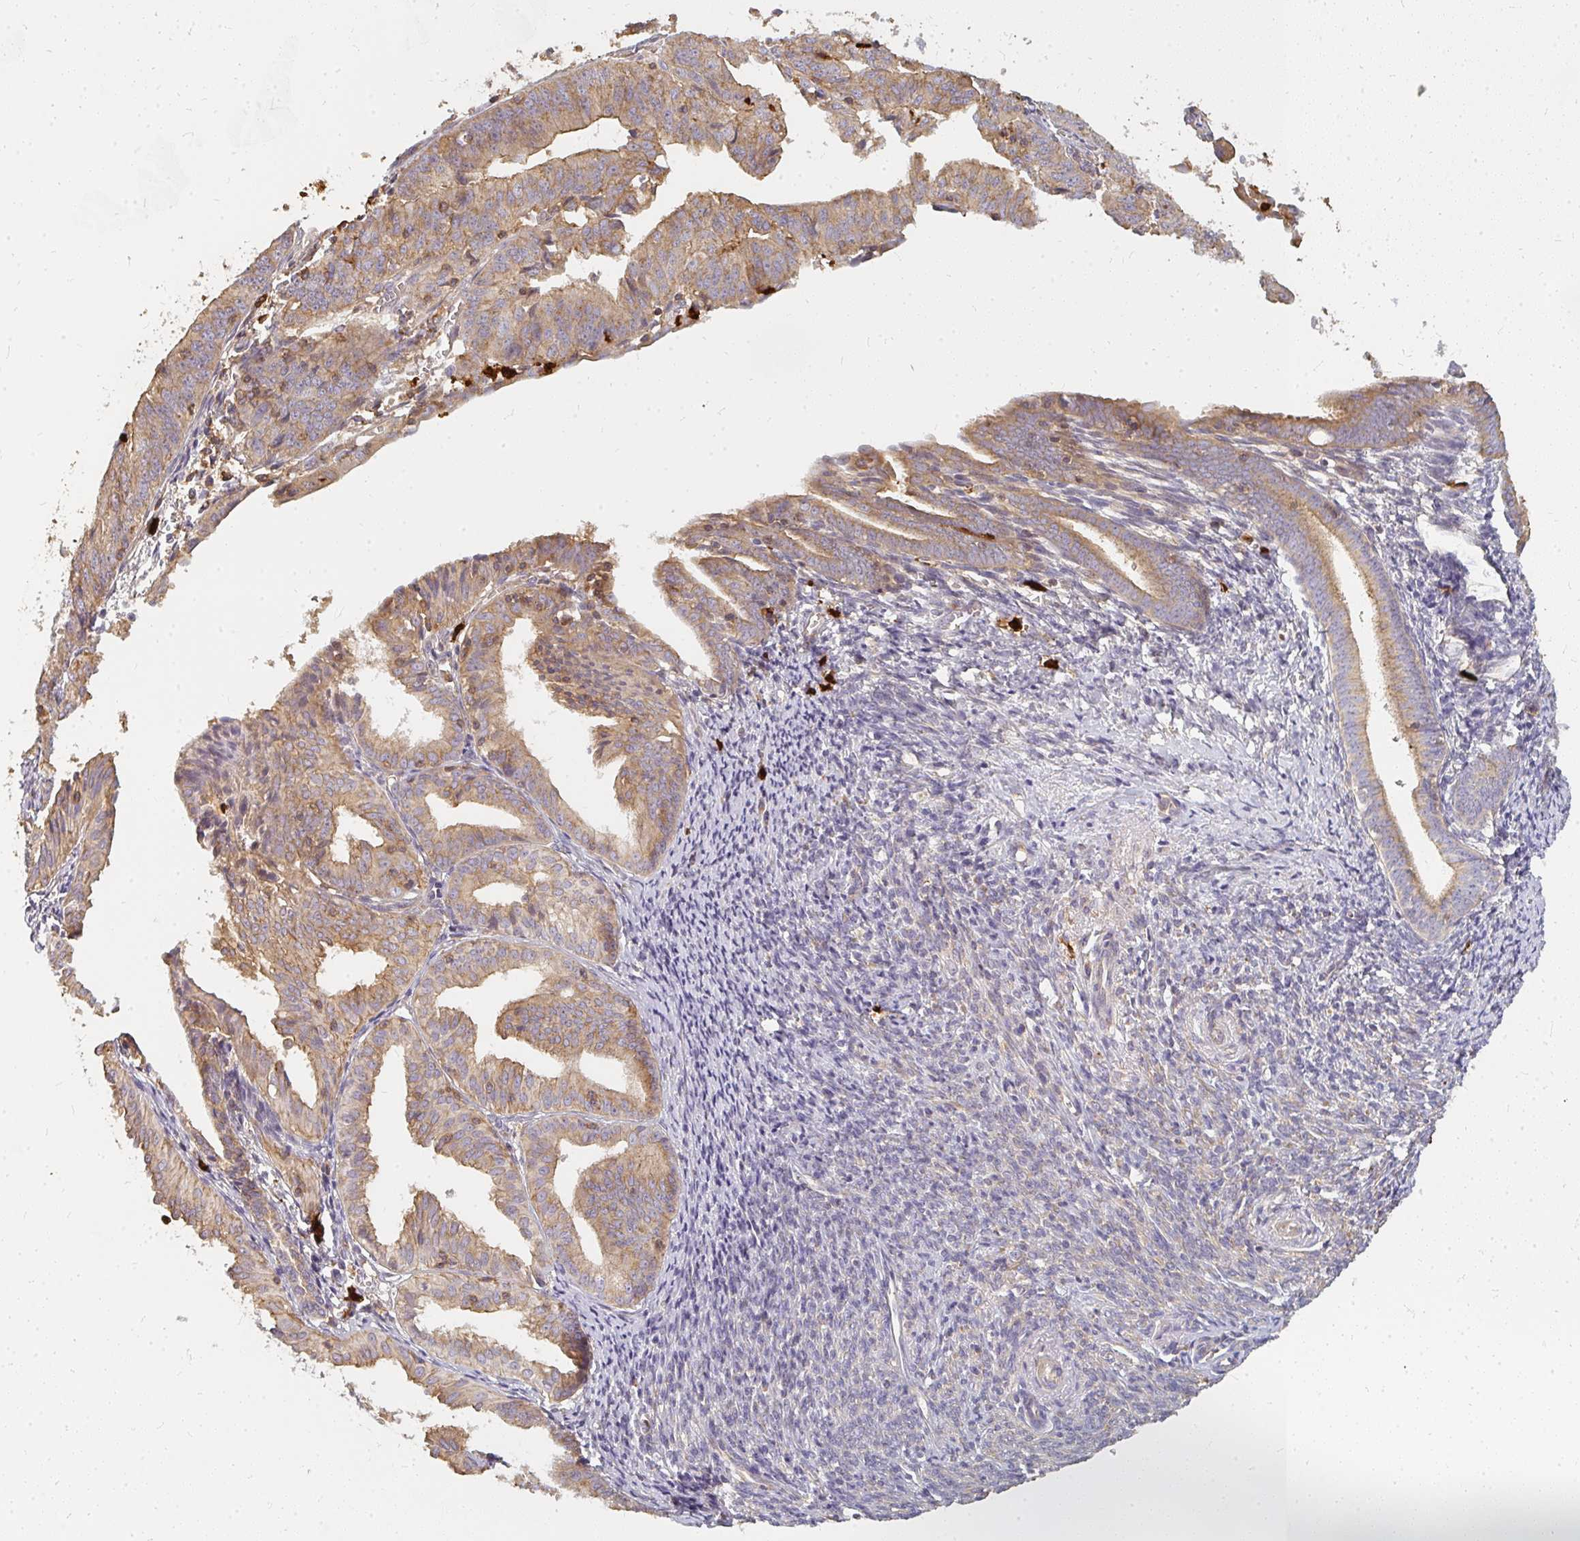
{"staining": {"intensity": "moderate", "quantity": ">75%", "location": "cytoplasmic/membranous"}, "tissue": "endometrial cancer", "cell_type": "Tumor cells", "image_type": "cancer", "snomed": [{"axis": "morphology", "description": "Adenocarcinoma, NOS"}, {"axis": "topography", "description": "Endometrium"}], "caption": "Protein expression analysis of human endometrial adenocarcinoma reveals moderate cytoplasmic/membranous positivity in approximately >75% of tumor cells.", "gene": "CNTRL", "patient": {"sex": "female", "age": 56}}